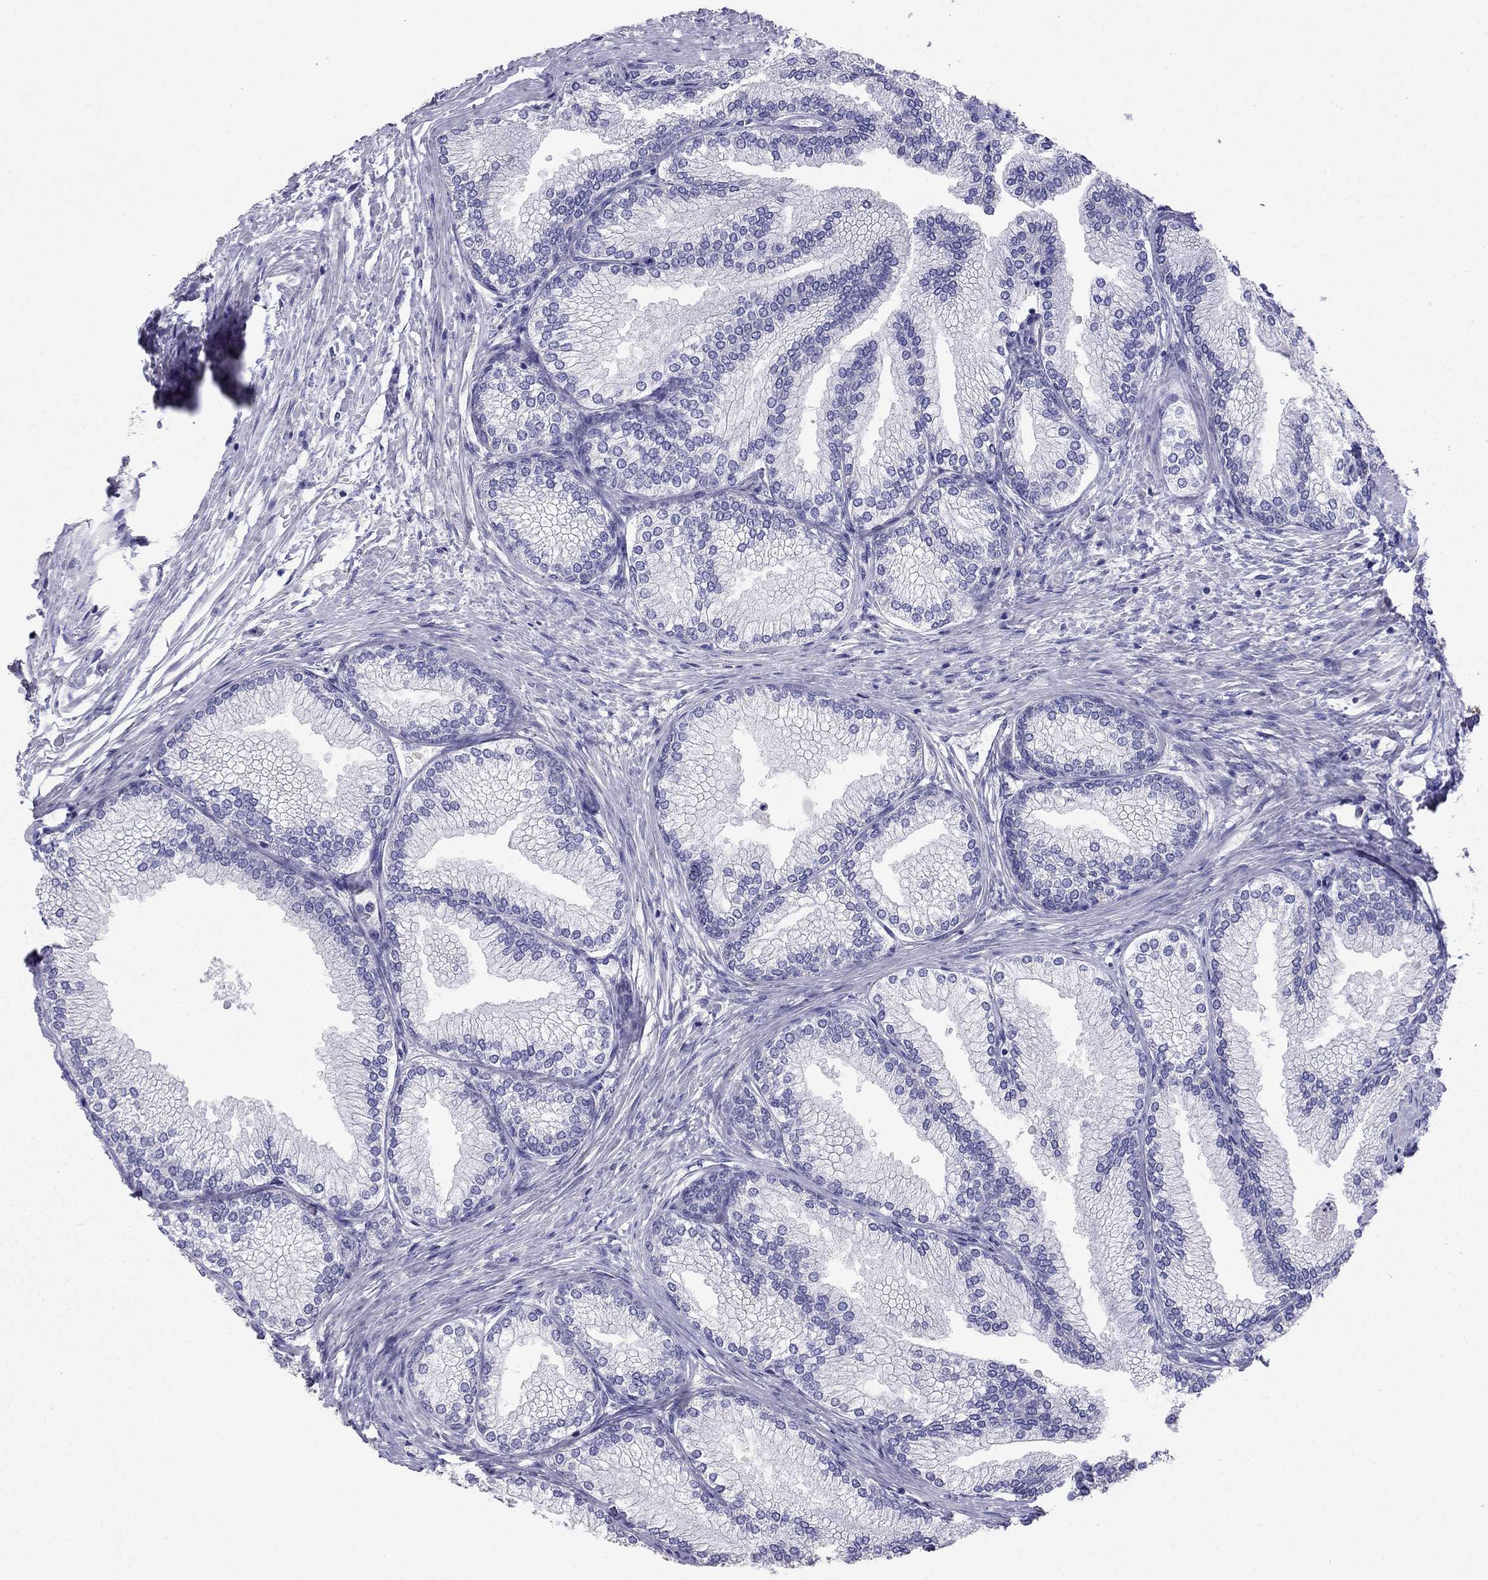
{"staining": {"intensity": "weak", "quantity": "25%-75%", "location": "cytoplasmic/membranous"}, "tissue": "prostate", "cell_type": "Glandular cells", "image_type": "normal", "snomed": [{"axis": "morphology", "description": "Normal tissue, NOS"}, {"axis": "topography", "description": "Prostate"}], "caption": "Brown immunohistochemical staining in unremarkable prostate exhibits weak cytoplasmic/membranous expression in approximately 25%-75% of glandular cells.", "gene": "LONRF2", "patient": {"sex": "male", "age": 72}}